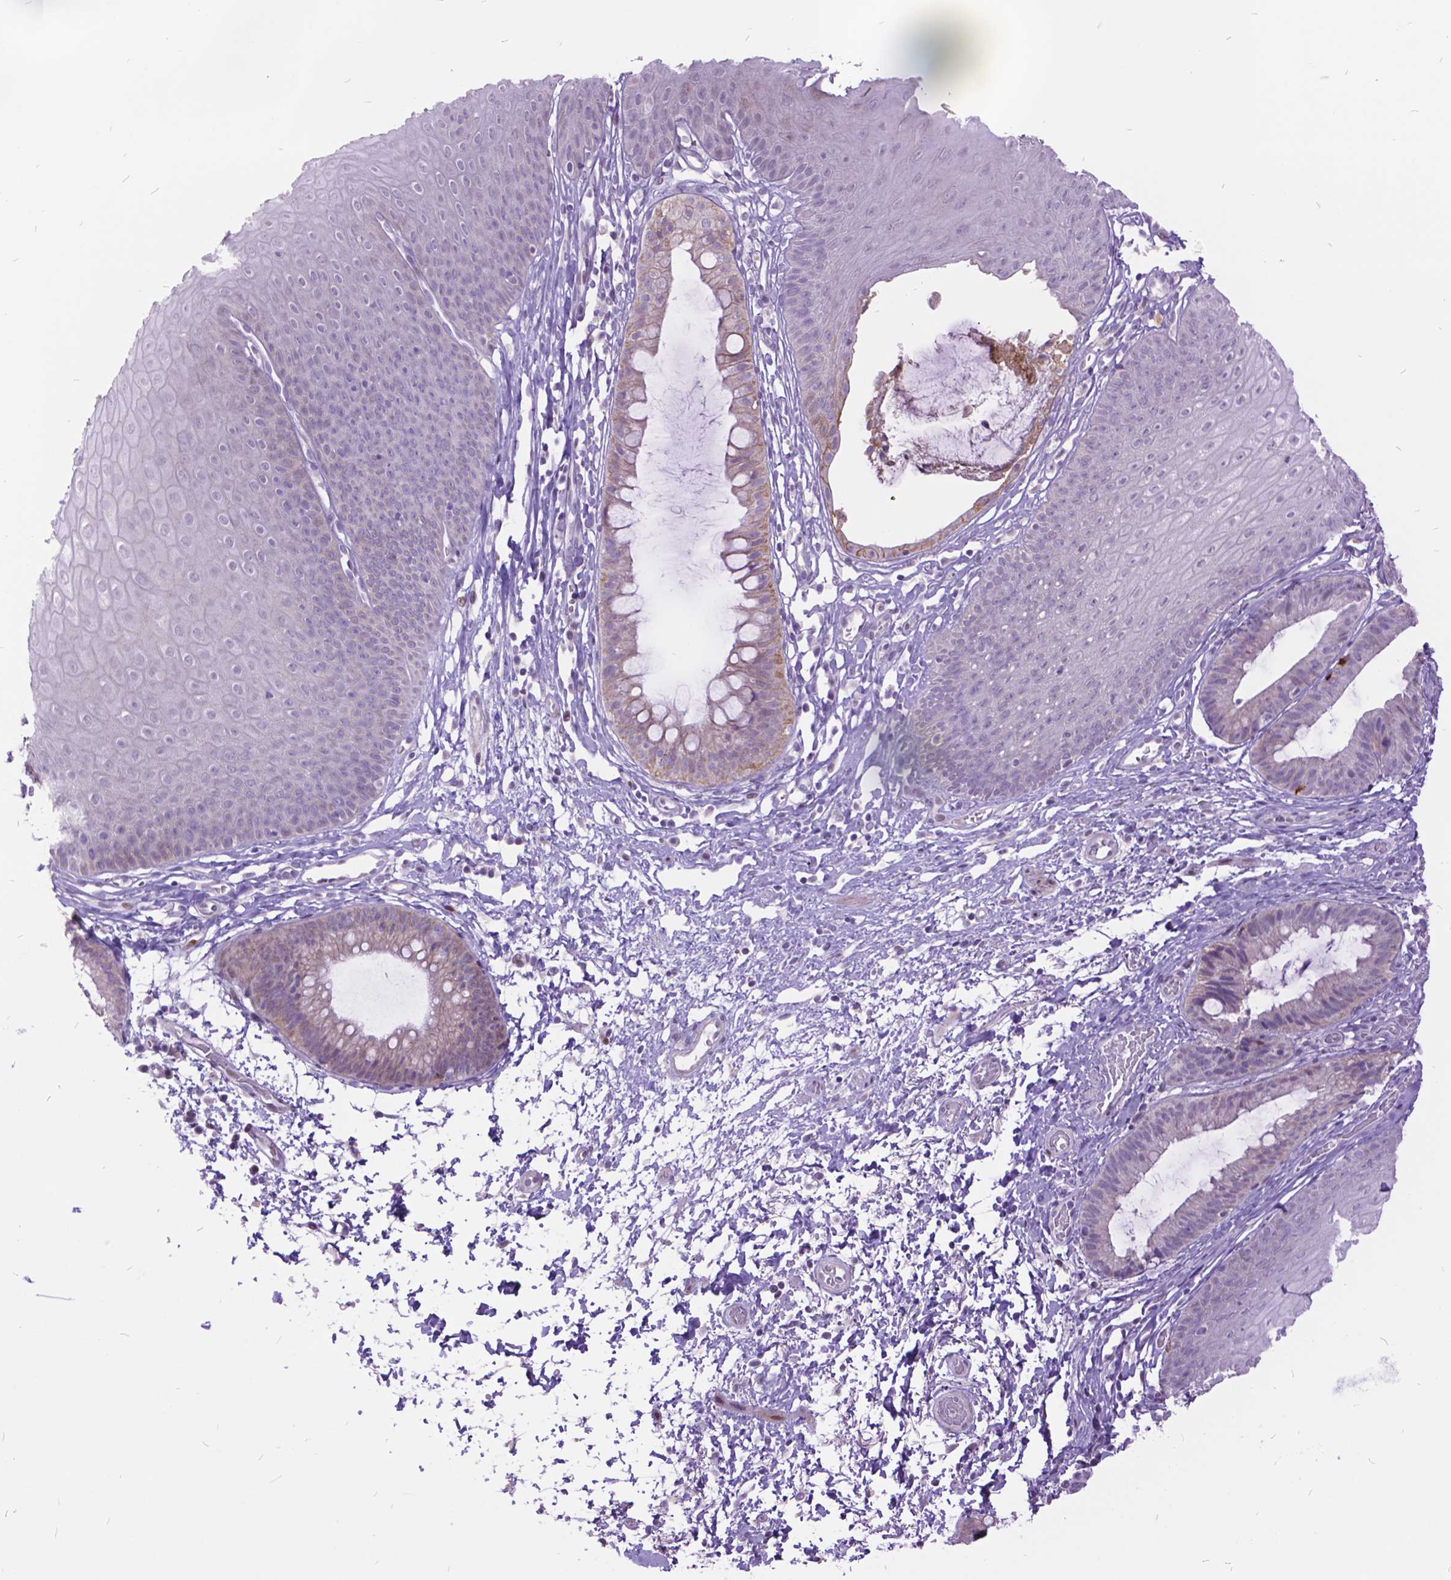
{"staining": {"intensity": "negative", "quantity": "none", "location": "none"}, "tissue": "skin", "cell_type": "Epidermal cells", "image_type": "normal", "snomed": [{"axis": "morphology", "description": "Normal tissue, NOS"}, {"axis": "topography", "description": "Anal"}], "caption": "Protein analysis of benign skin reveals no significant staining in epidermal cells. Nuclei are stained in blue.", "gene": "ITGB6", "patient": {"sex": "male", "age": 53}}